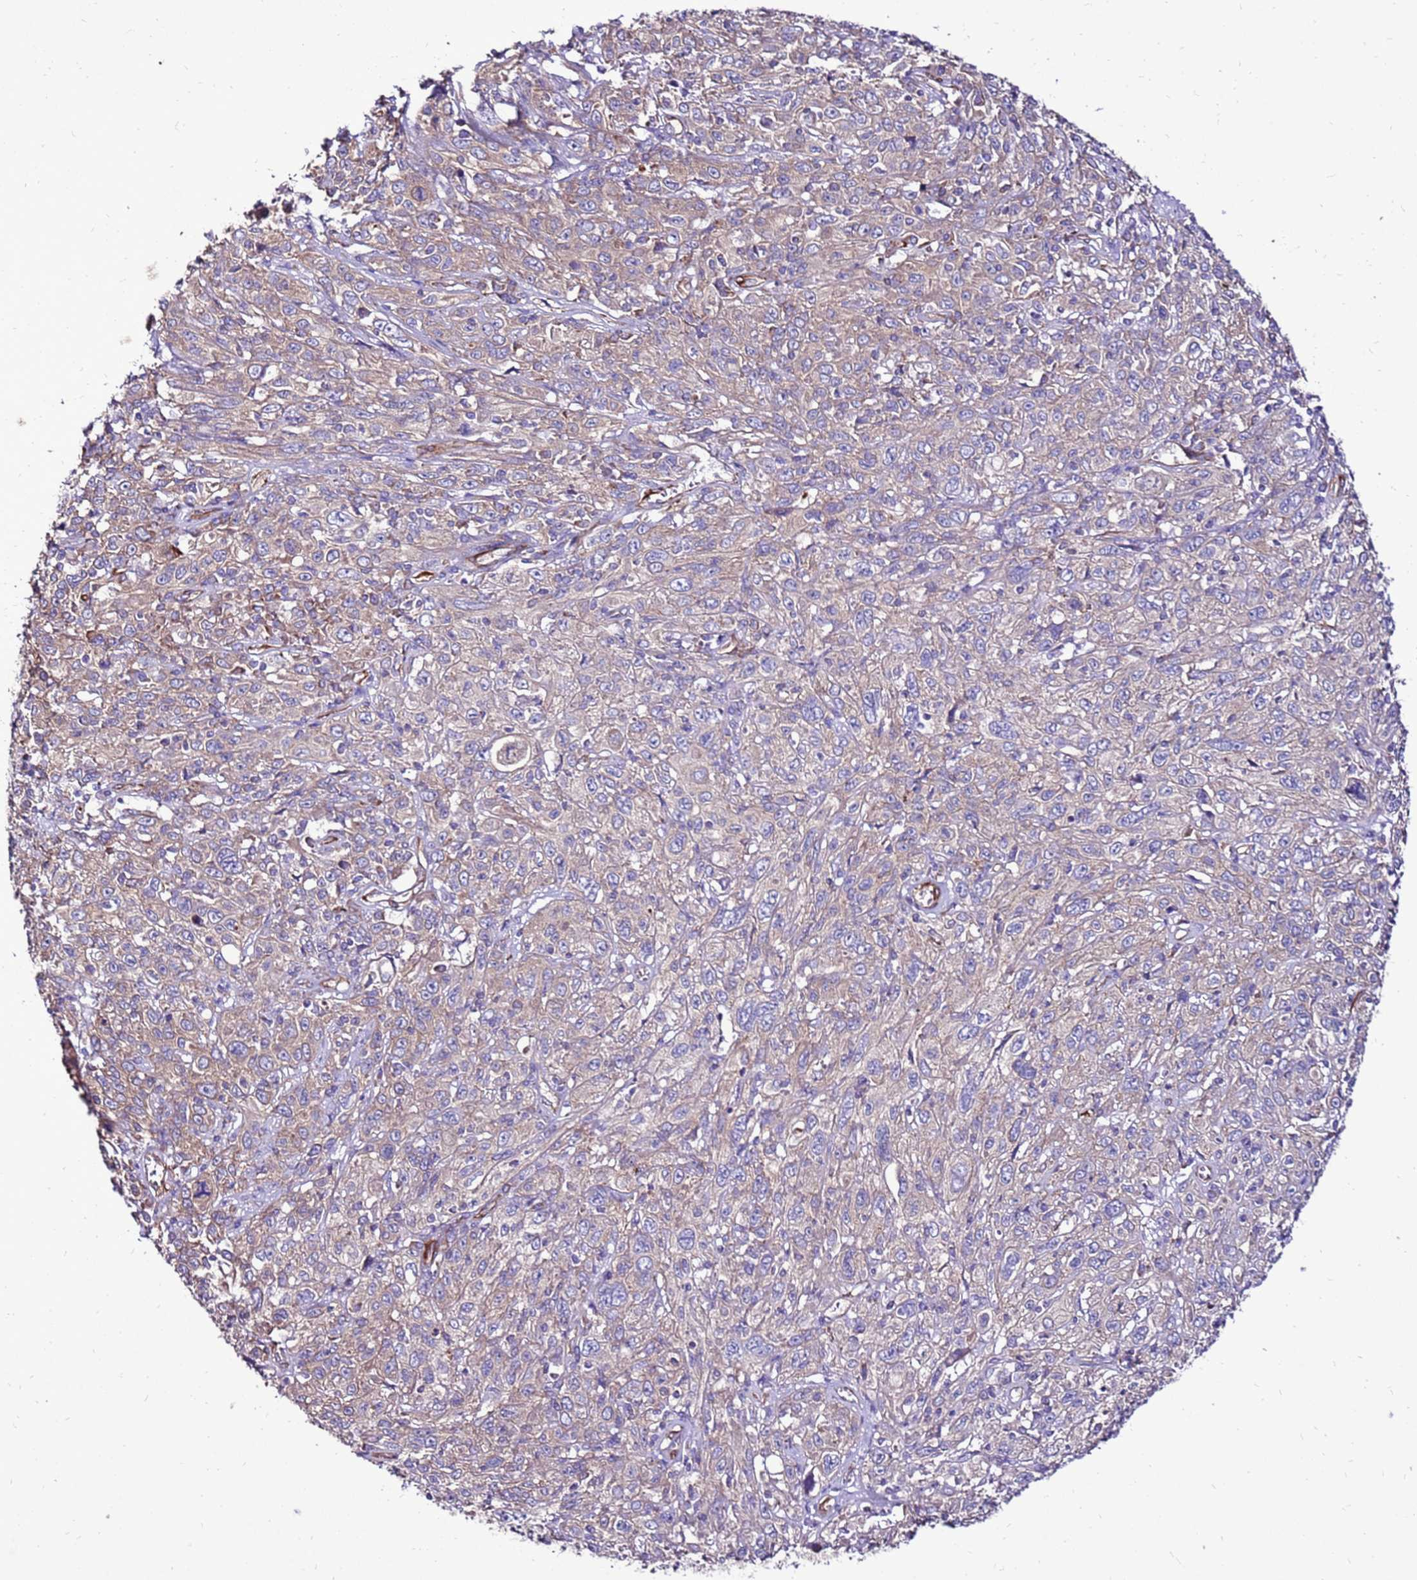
{"staining": {"intensity": "weak", "quantity": "25%-75%", "location": "cytoplasmic/membranous"}, "tissue": "cervical cancer", "cell_type": "Tumor cells", "image_type": "cancer", "snomed": [{"axis": "morphology", "description": "Squamous cell carcinoma, NOS"}, {"axis": "topography", "description": "Cervix"}], "caption": "High-magnification brightfield microscopy of cervical cancer stained with DAB (brown) and counterstained with hematoxylin (blue). tumor cells exhibit weak cytoplasmic/membranous expression is appreciated in about25%-75% of cells.", "gene": "EI24", "patient": {"sex": "female", "age": 46}}